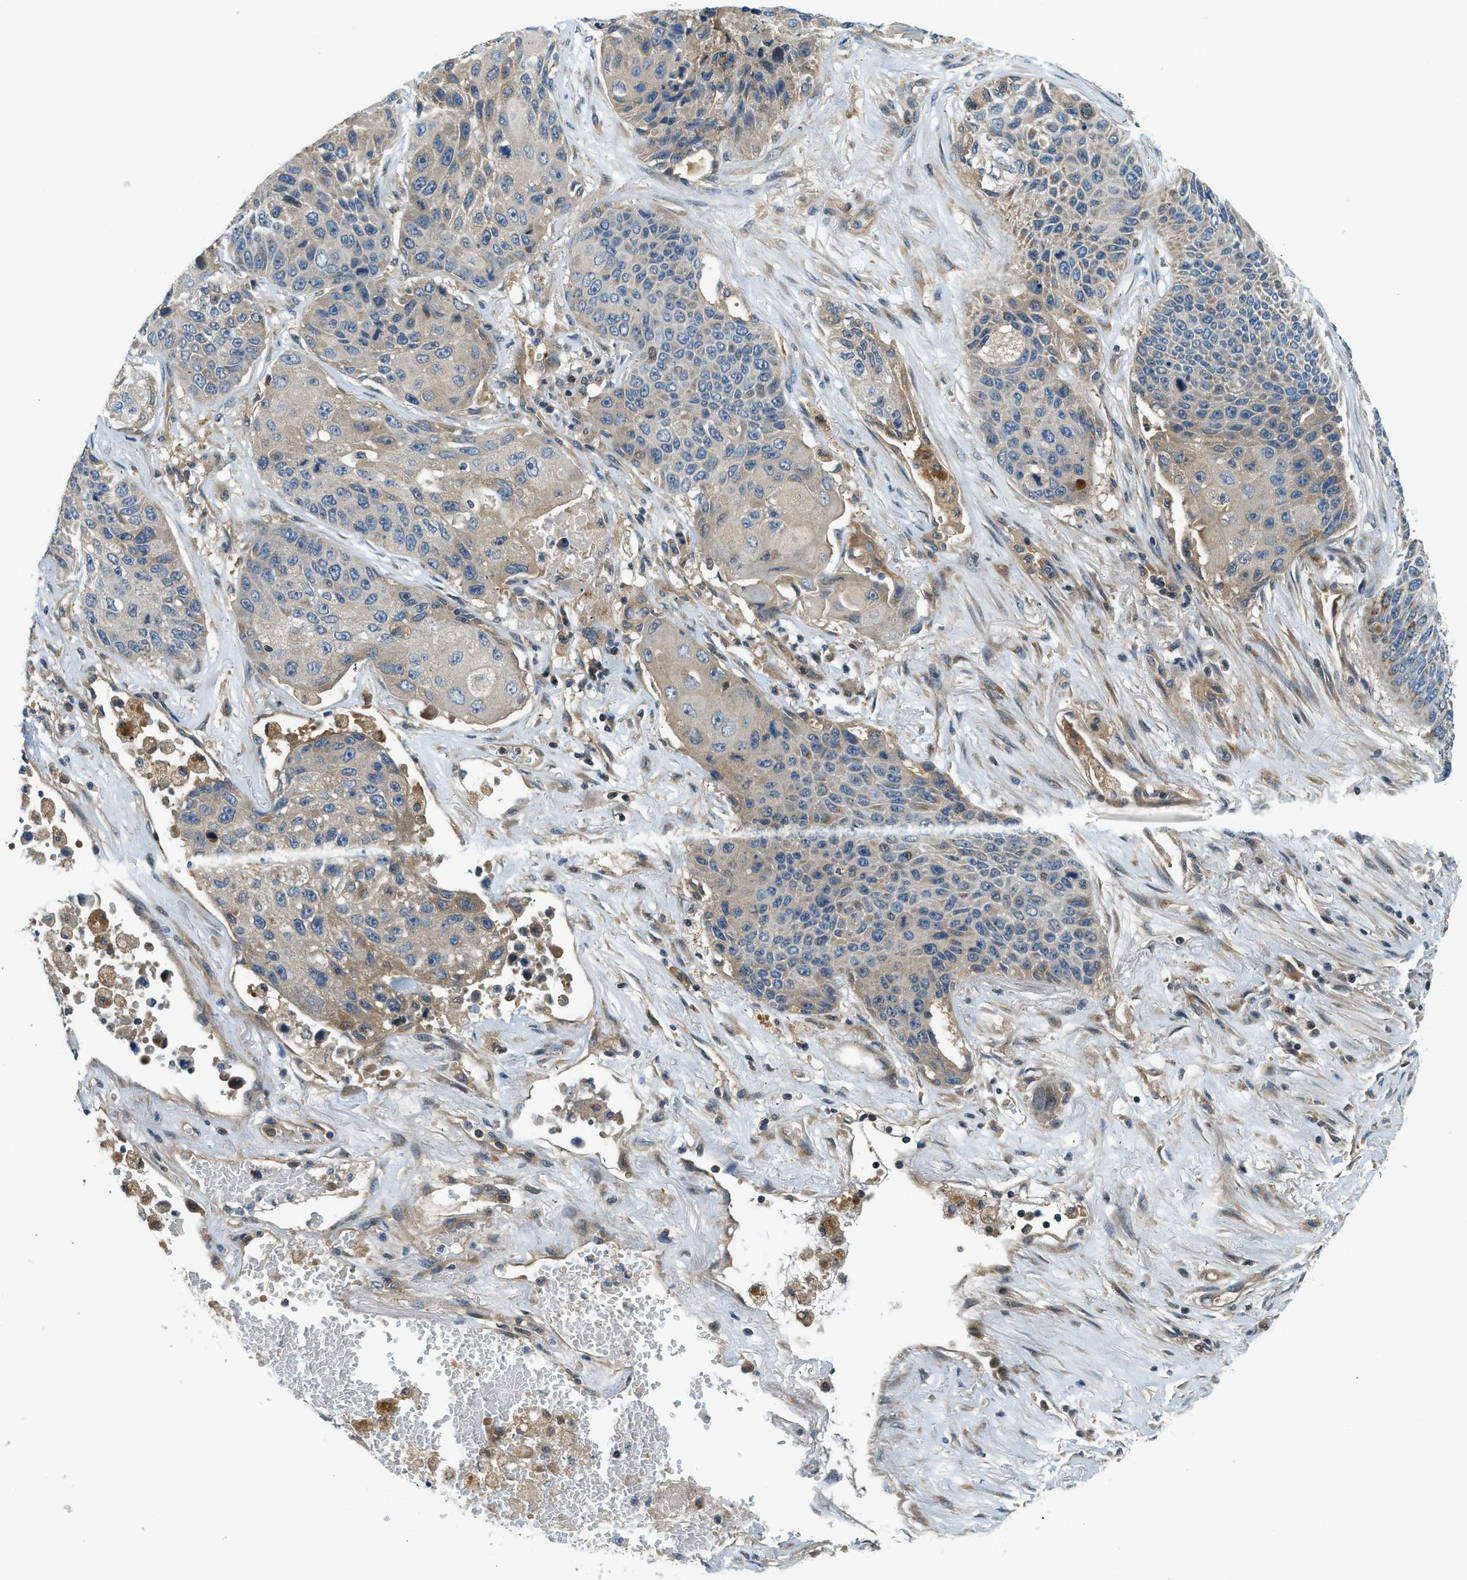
{"staining": {"intensity": "weak", "quantity": "25%-75%", "location": "cytoplasmic/membranous"}, "tissue": "lung cancer", "cell_type": "Tumor cells", "image_type": "cancer", "snomed": [{"axis": "morphology", "description": "Squamous cell carcinoma, NOS"}, {"axis": "topography", "description": "Lung"}], "caption": "Protein analysis of lung cancer tissue shows weak cytoplasmic/membranous staining in about 25%-75% of tumor cells.", "gene": "KCNK1", "patient": {"sex": "male", "age": 61}}